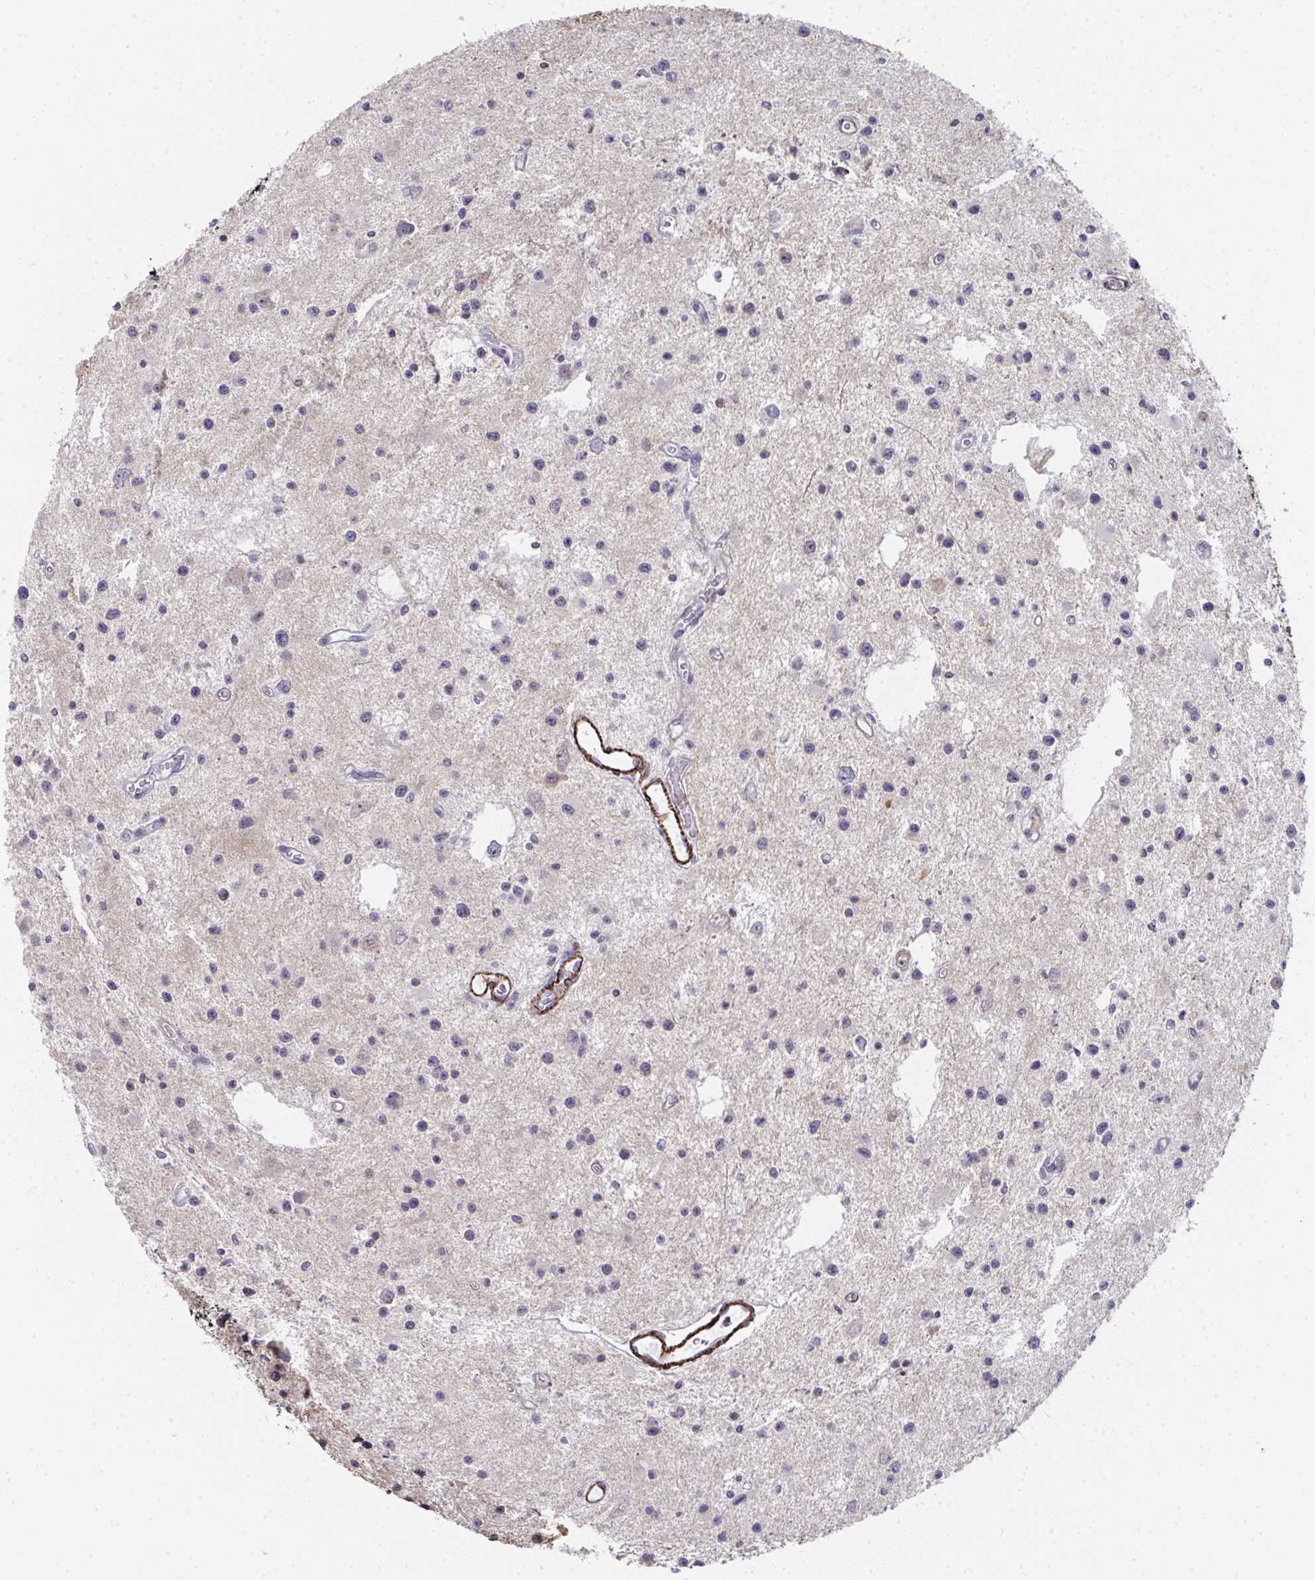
{"staining": {"intensity": "negative", "quantity": "none", "location": "none"}, "tissue": "glioma", "cell_type": "Tumor cells", "image_type": "cancer", "snomed": [{"axis": "morphology", "description": "Glioma, malignant, Low grade"}, {"axis": "topography", "description": "Brain"}], "caption": "High magnification brightfield microscopy of malignant low-grade glioma stained with DAB (brown) and counterstained with hematoxylin (blue): tumor cells show no significant staining.", "gene": "GINS2", "patient": {"sex": "male", "age": 43}}